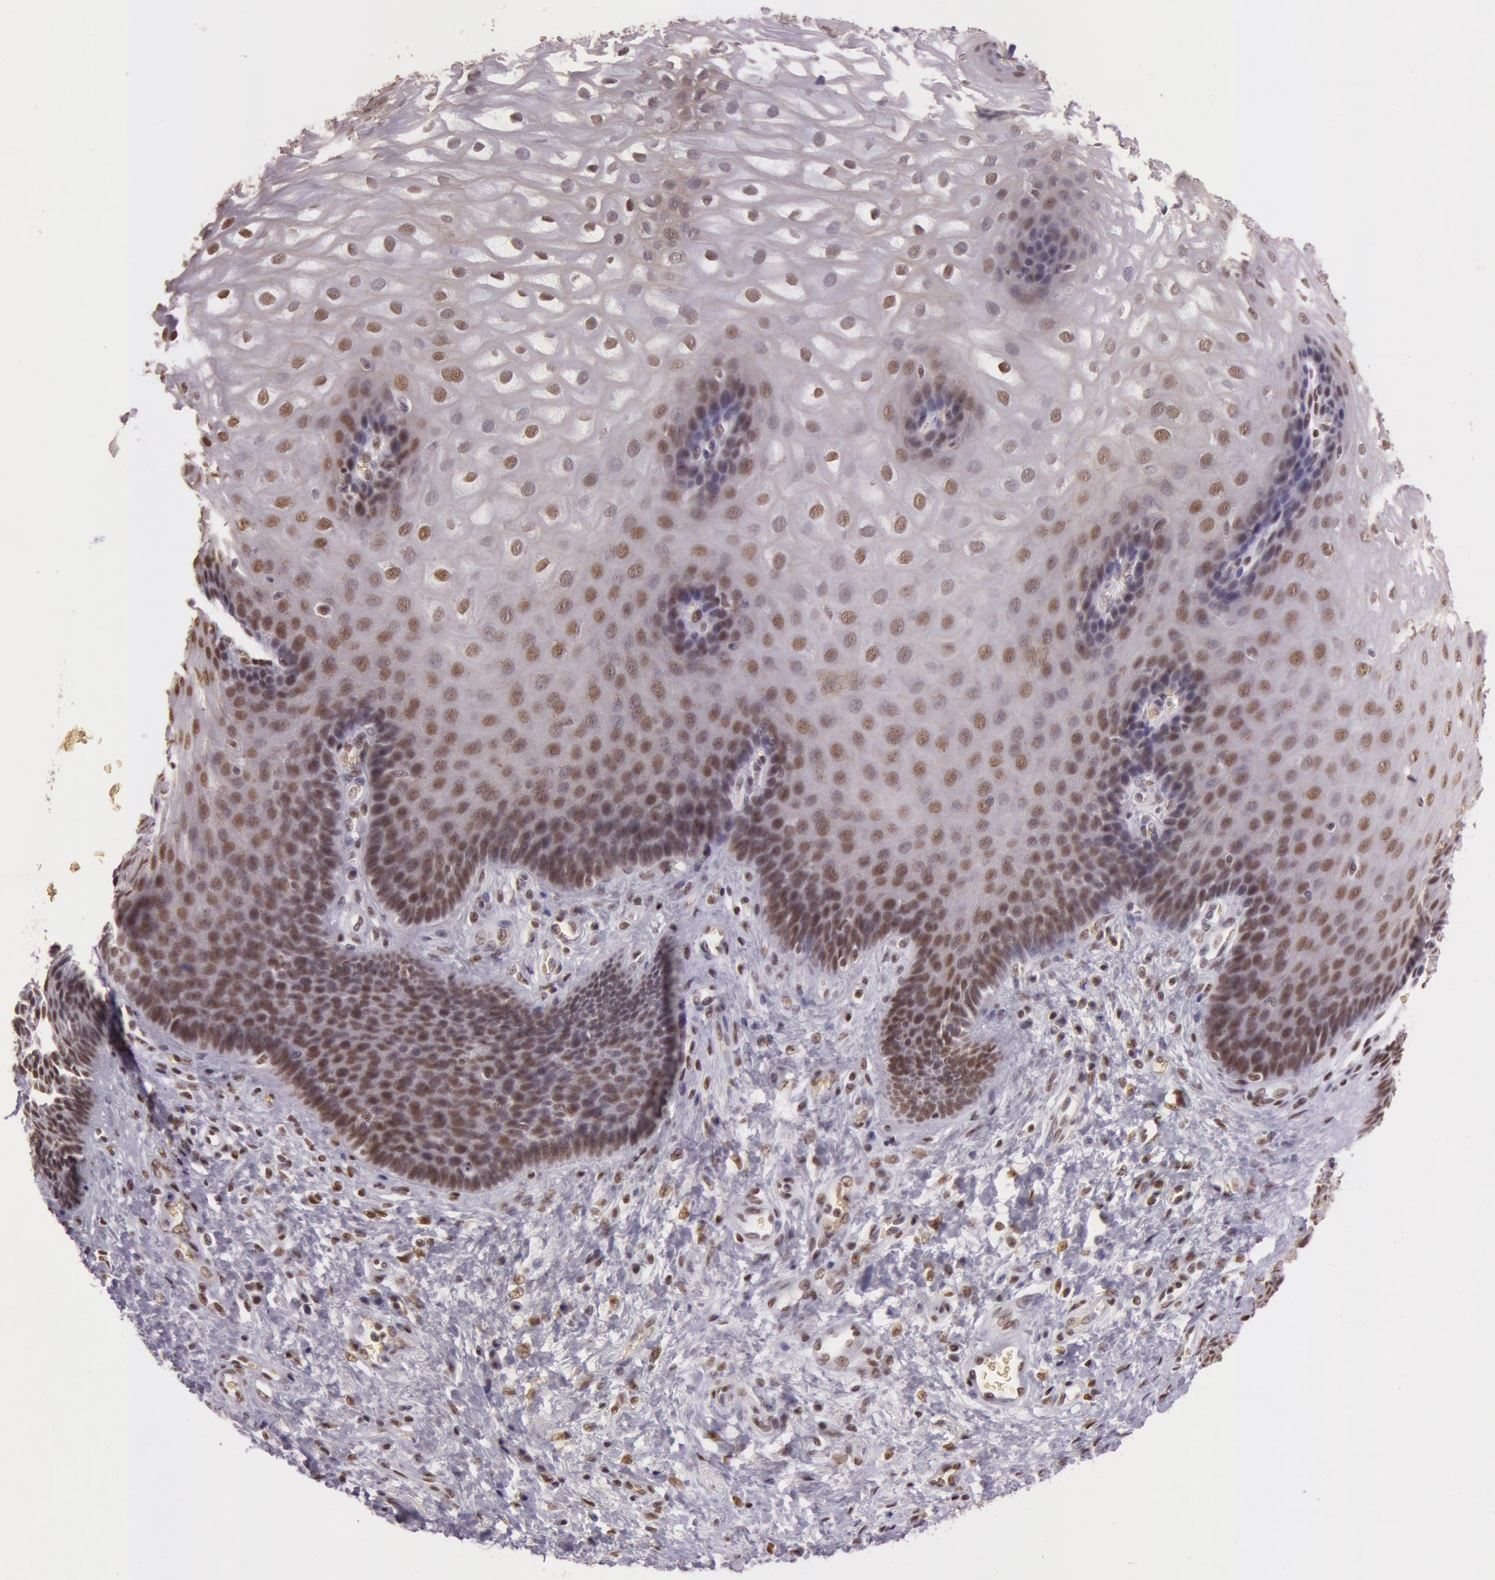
{"staining": {"intensity": "weak", "quantity": "25%-75%", "location": "nuclear"}, "tissue": "esophagus", "cell_type": "Squamous epithelial cells", "image_type": "normal", "snomed": [{"axis": "morphology", "description": "Normal tissue, NOS"}, {"axis": "morphology", "description": "Adenocarcinoma, NOS"}, {"axis": "topography", "description": "Esophagus"}, {"axis": "topography", "description": "Stomach"}], "caption": "Squamous epithelial cells demonstrate weak nuclear staining in about 25%-75% of cells in normal esophagus.", "gene": "NBN", "patient": {"sex": "male", "age": 62}}